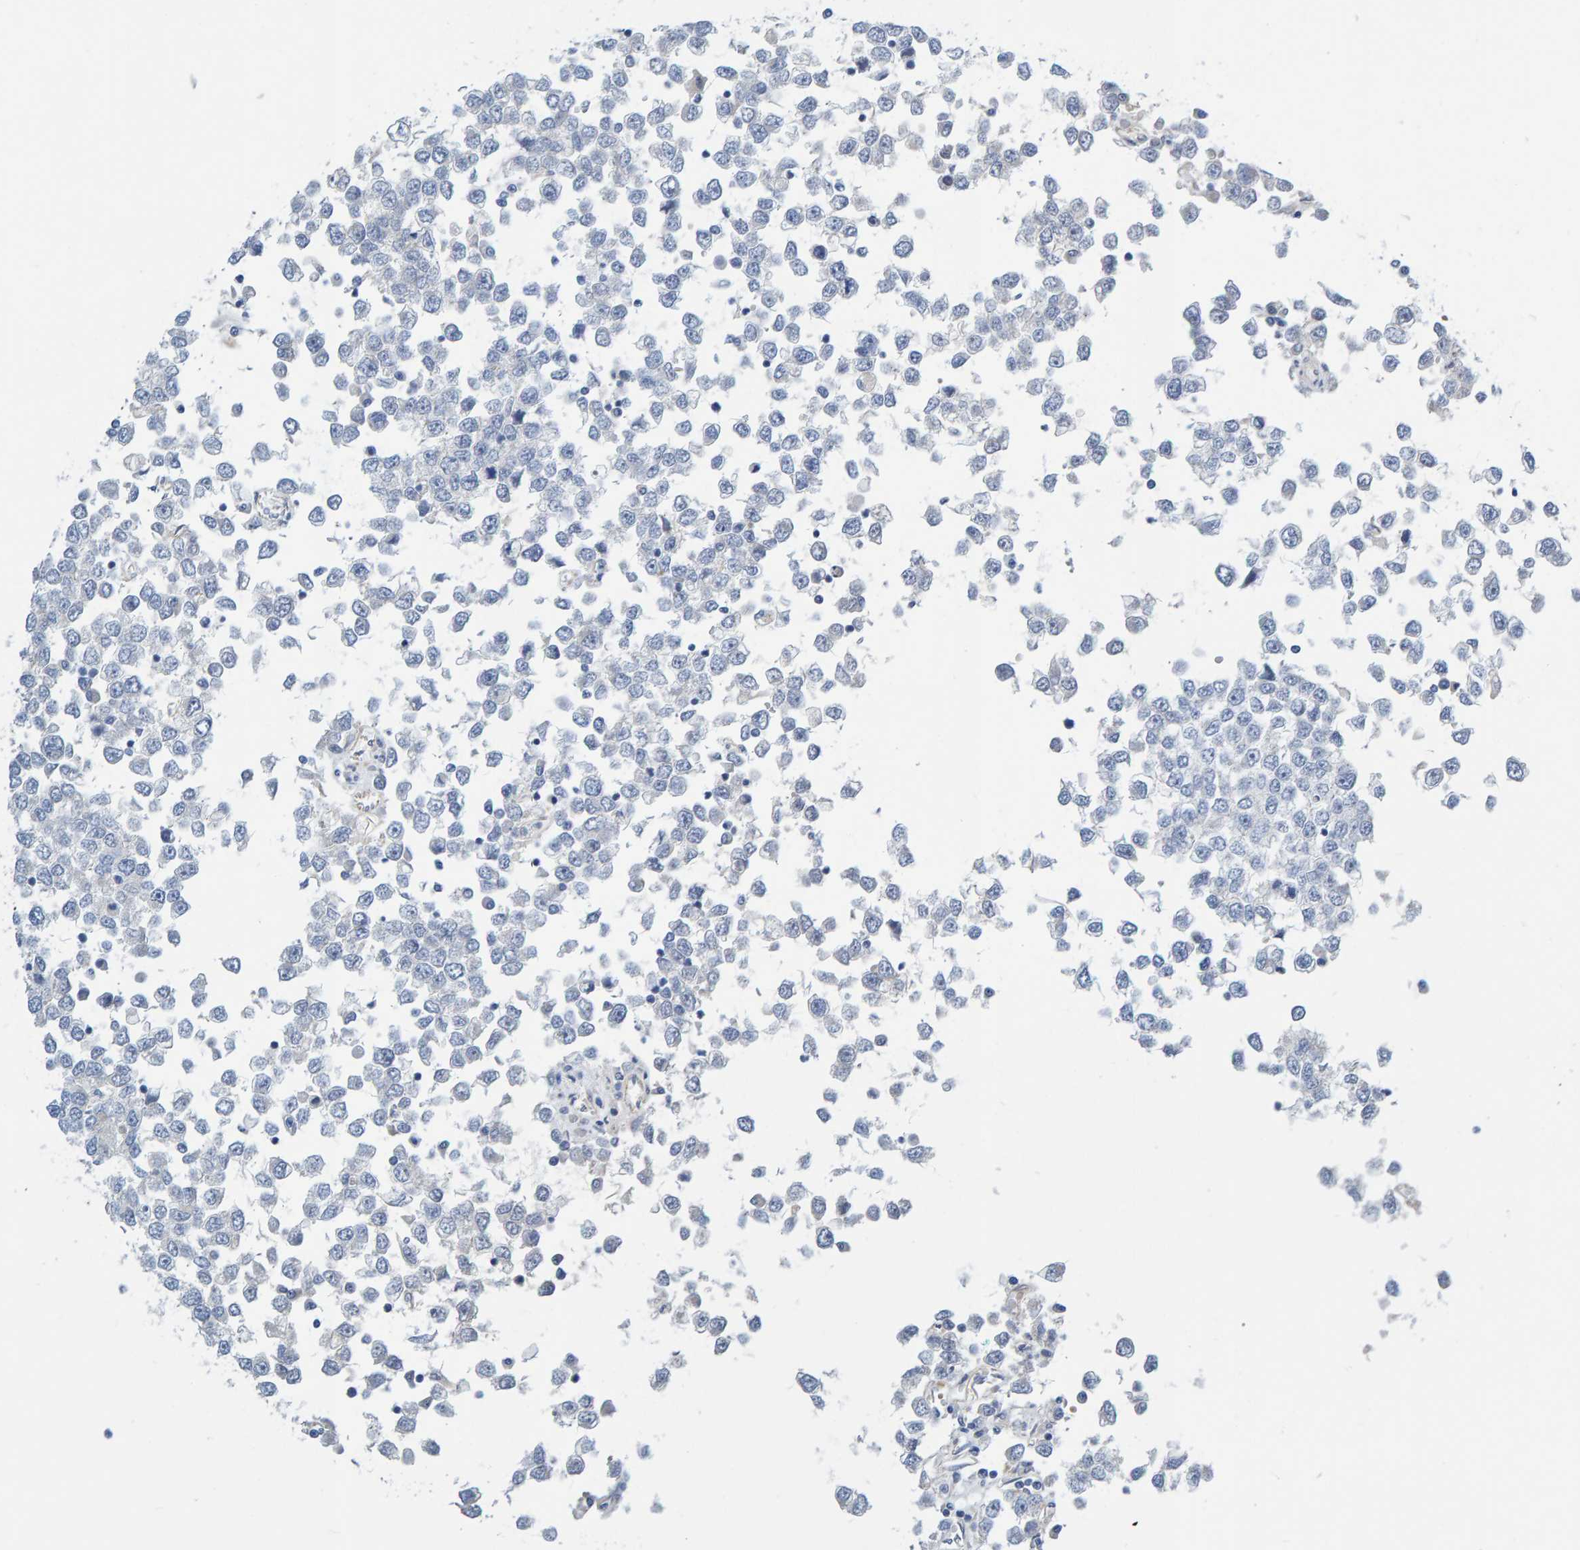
{"staining": {"intensity": "negative", "quantity": "none", "location": "none"}, "tissue": "testis cancer", "cell_type": "Tumor cells", "image_type": "cancer", "snomed": [{"axis": "morphology", "description": "Seminoma, NOS"}, {"axis": "topography", "description": "Testis"}], "caption": "Tumor cells are negative for brown protein staining in seminoma (testis). (DAB immunohistochemistry (IHC) visualized using brightfield microscopy, high magnification).", "gene": "POLG2", "patient": {"sex": "male", "age": 65}}